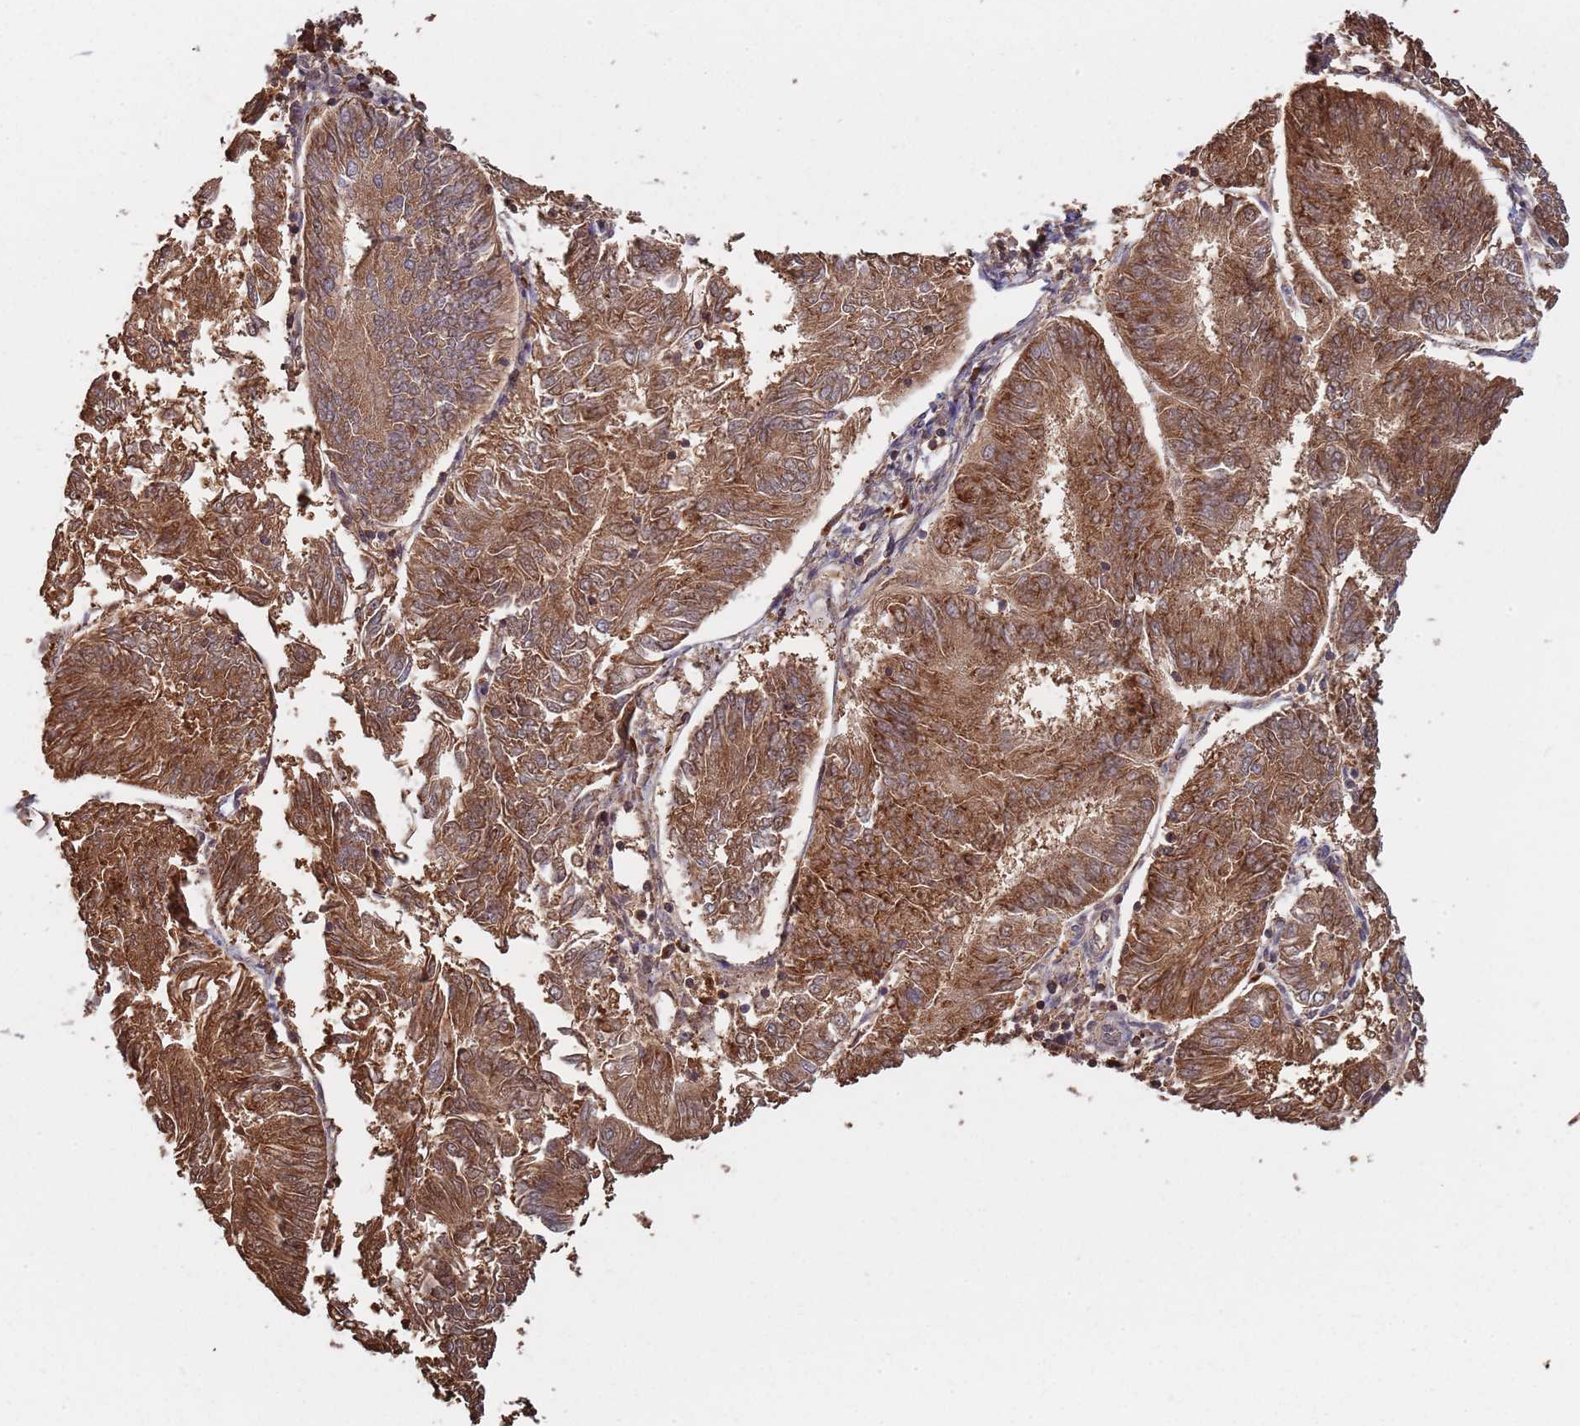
{"staining": {"intensity": "strong", "quantity": ">75%", "location": "cytoplasmic/membranous"}, "tissue": "endometrial cancer", "cell_type": "Tumor cells", "image_type": "cancer", "snomed": [{"axis": "morphology", "description": "Adenocarcinoma, NOS"}, {"axis": "topography", "description": "Endometrium"}], "caption": "High-magnification brightfield microscopy of endometrial adenocarcinoma stained with DAB (3,3'-diaminobenzidine) (brown) and counterstained with hematoxylin (blue). tumor cells exhibit strong cytoplasmic/membranous expression is seen in approximately>75% of cells.", "gene": "COG4", "patient": {"sex": "female", "age": 58}}